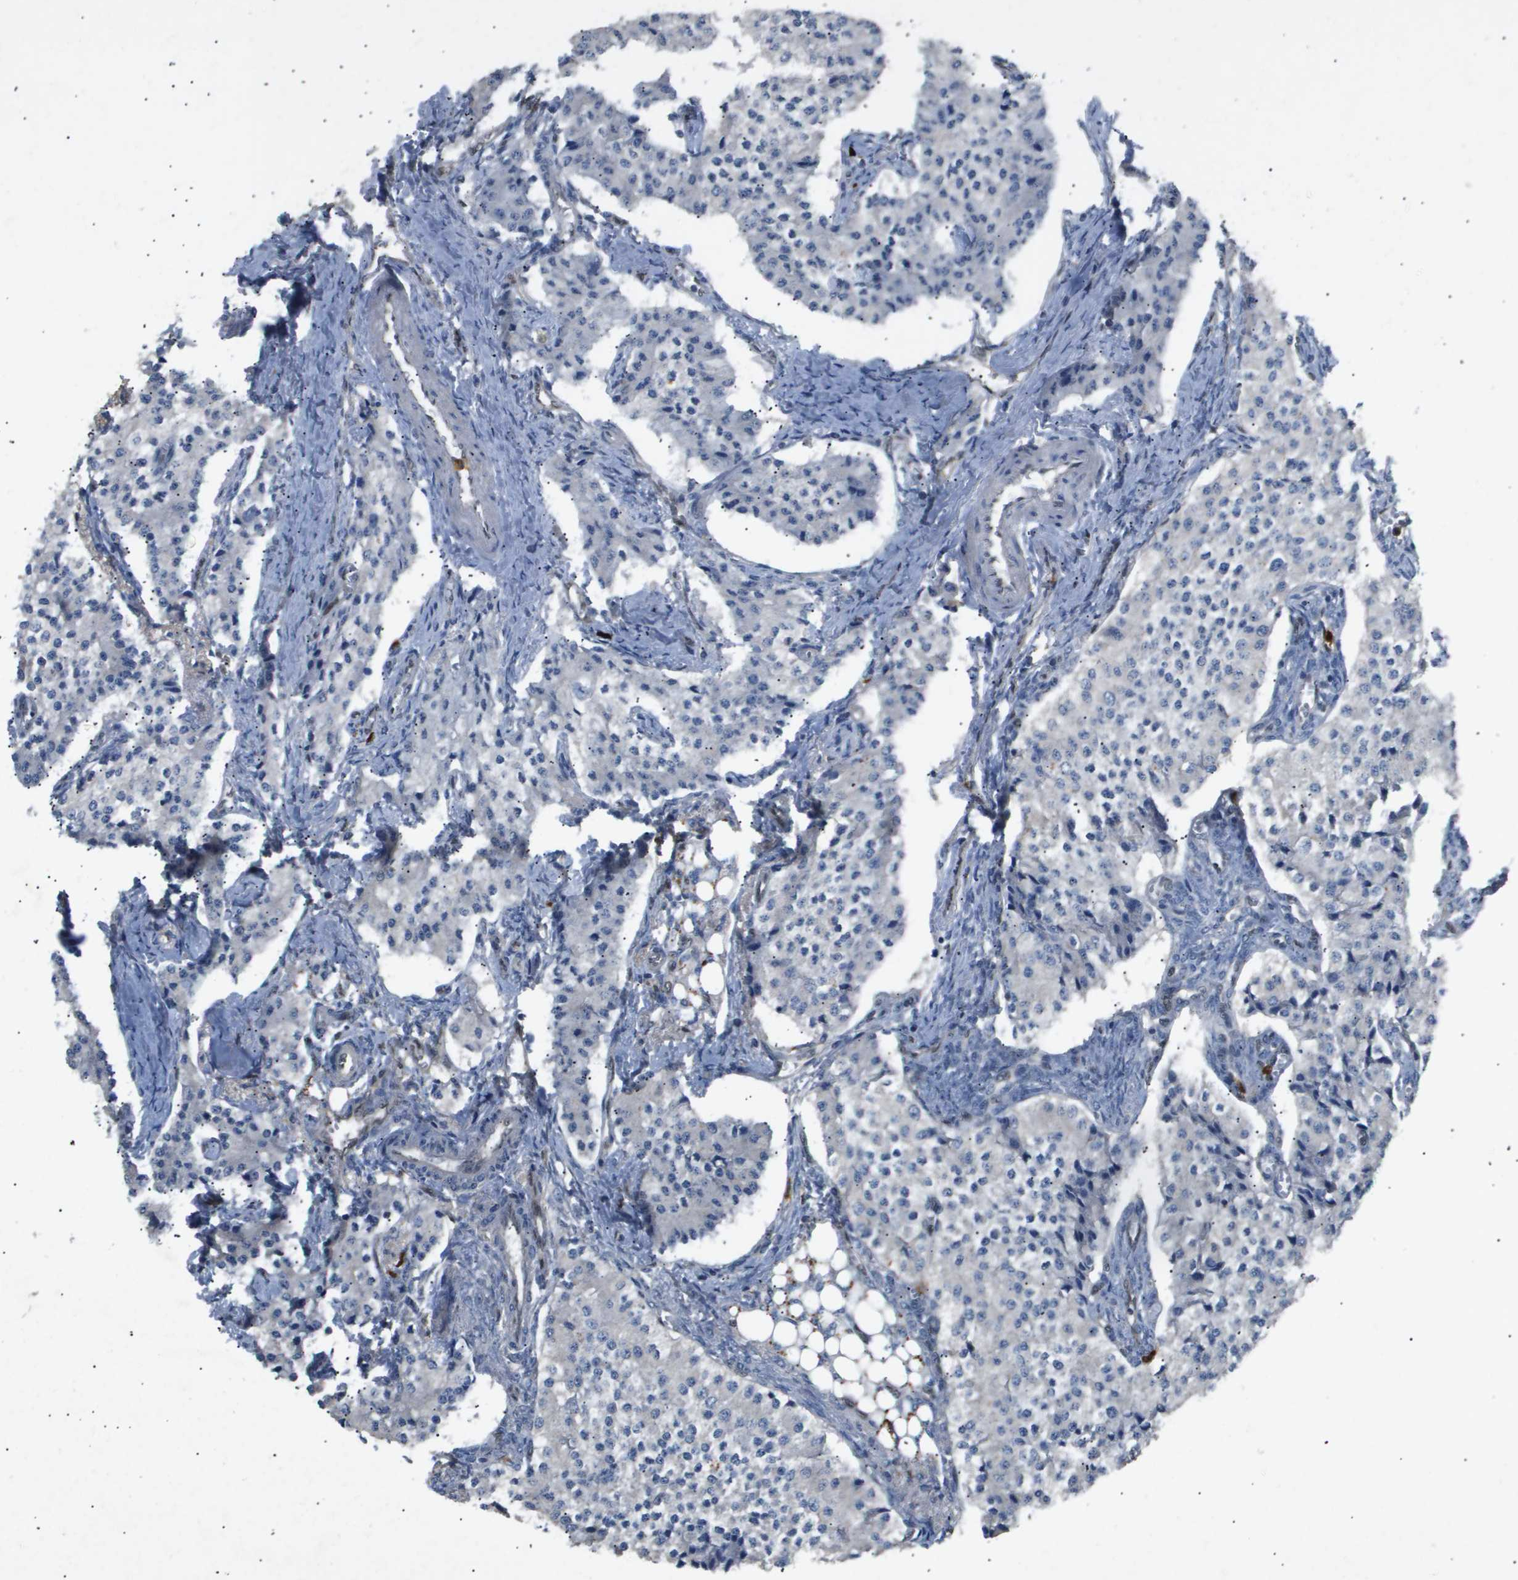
{"staining": {"intensity": "negative", "quantity": "none", "location": "none"}, "tissue": "carcinoid", "cell_type": "Tumor cells", "image_type": "cancer", "snomed": [{"axis": "morphology", "description": "Carcinoid, malignant, NOS"}, {"axis": "topography", "description": "Colon"}], "caption": "An IHC image of malignant carcinoid is shown. There is no staining in tumor cells of malignant carcinoid.", "gene": "ERG", "patient": {"sex": "female", "age": 52}}